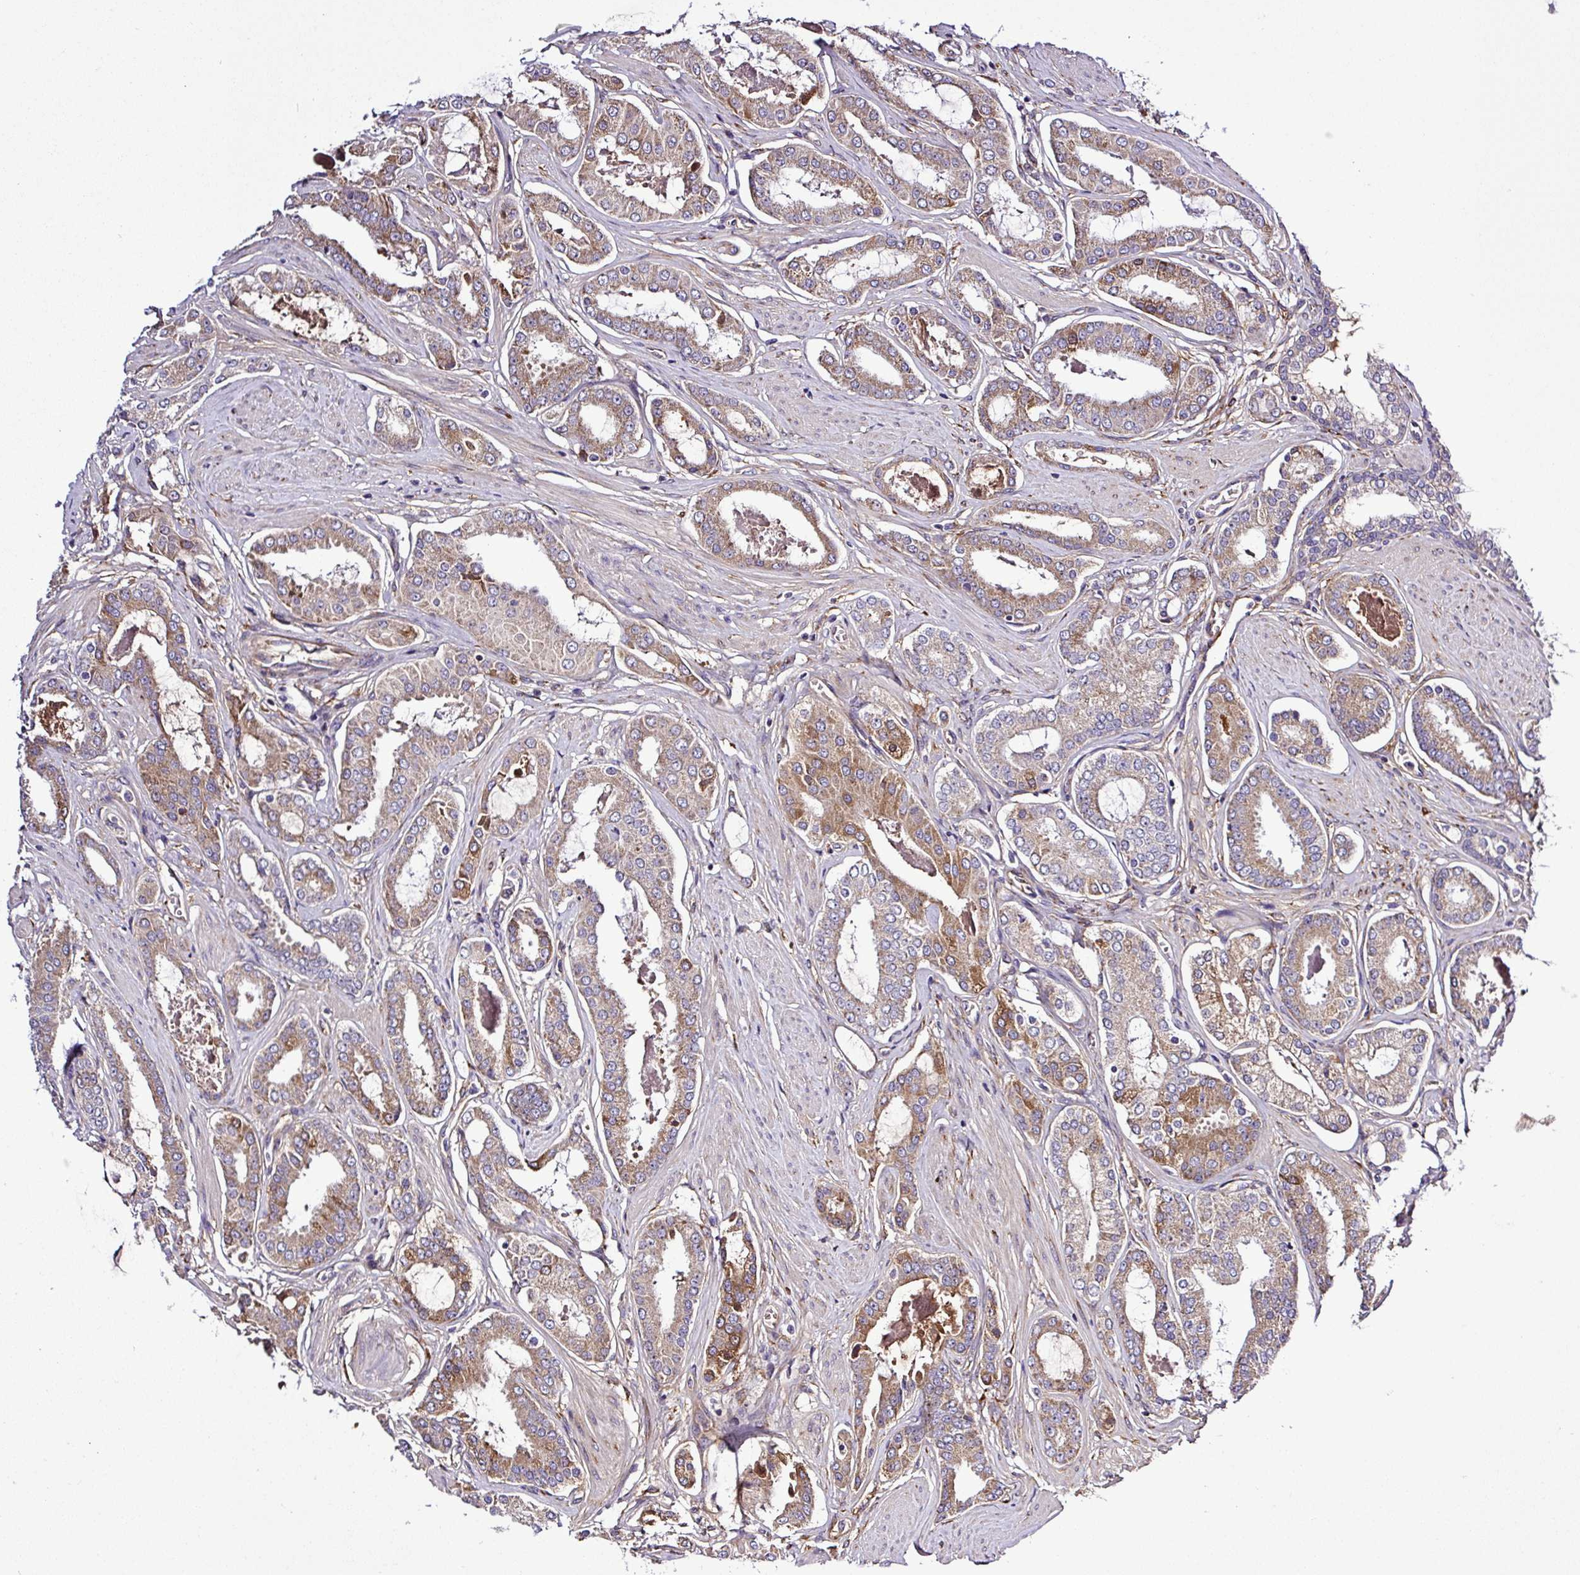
{"staining": {"intensity": "moderate", "quantity": ">75%", "location": "cytoplasmic/membranous"}, "tissue": "prostate cancer", "cell_type": "Tumor cells", "image_type": "cancer", "snomed": [{"axis": "morphology", "description": "Adenocarcinoma, Low grade"}, {"axis": "topography", "description": "Prostate"}], "caption": "An image showing moderate cytoplasmic/membranous staining in about >75% of tumor cells in prostate cancer (adenocarcinoma (low-grade)), as visualized by brown immunohistochemical staining.", "gene": "CWH43", "patient": {"sex": "male", "age": 42}}